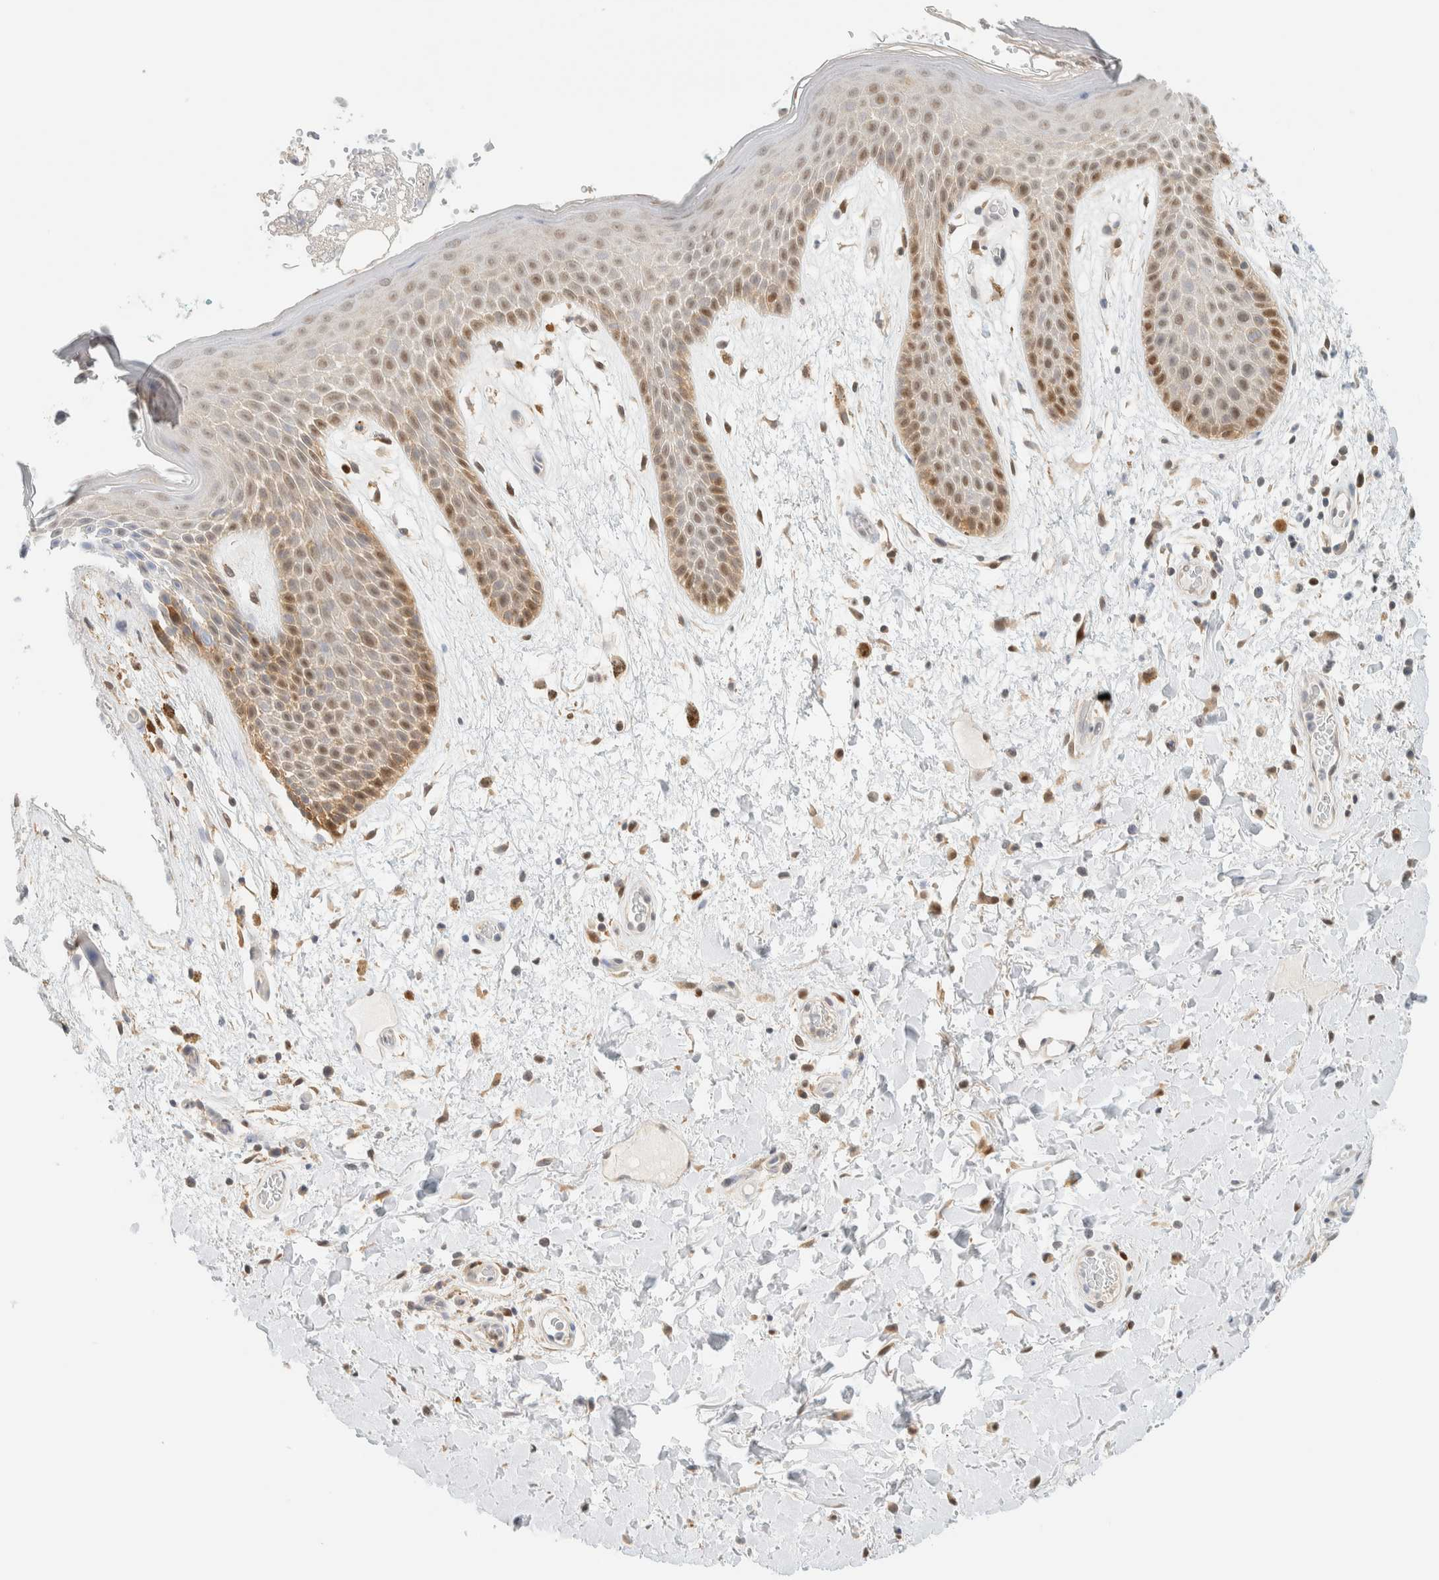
{"staining": {"intensity": "moderate", "quantity": "25%-75%", "location": "nuclear"}, "tissue": "skin", "cell_type": "Epidermal cells", "image_type": "normal", "snomed": [{"axis": "morphology", "description": "Normal tissue, NOS"}, {"axis": "topography", "description": "Anal"}], "caption": "Human skin stained with a brown dye shows moderate nuclear positive staining in about 25%-75% of epidermal cells.", "gene": "ZBTB37", "patient": {"sex": "male", "age": 74}}